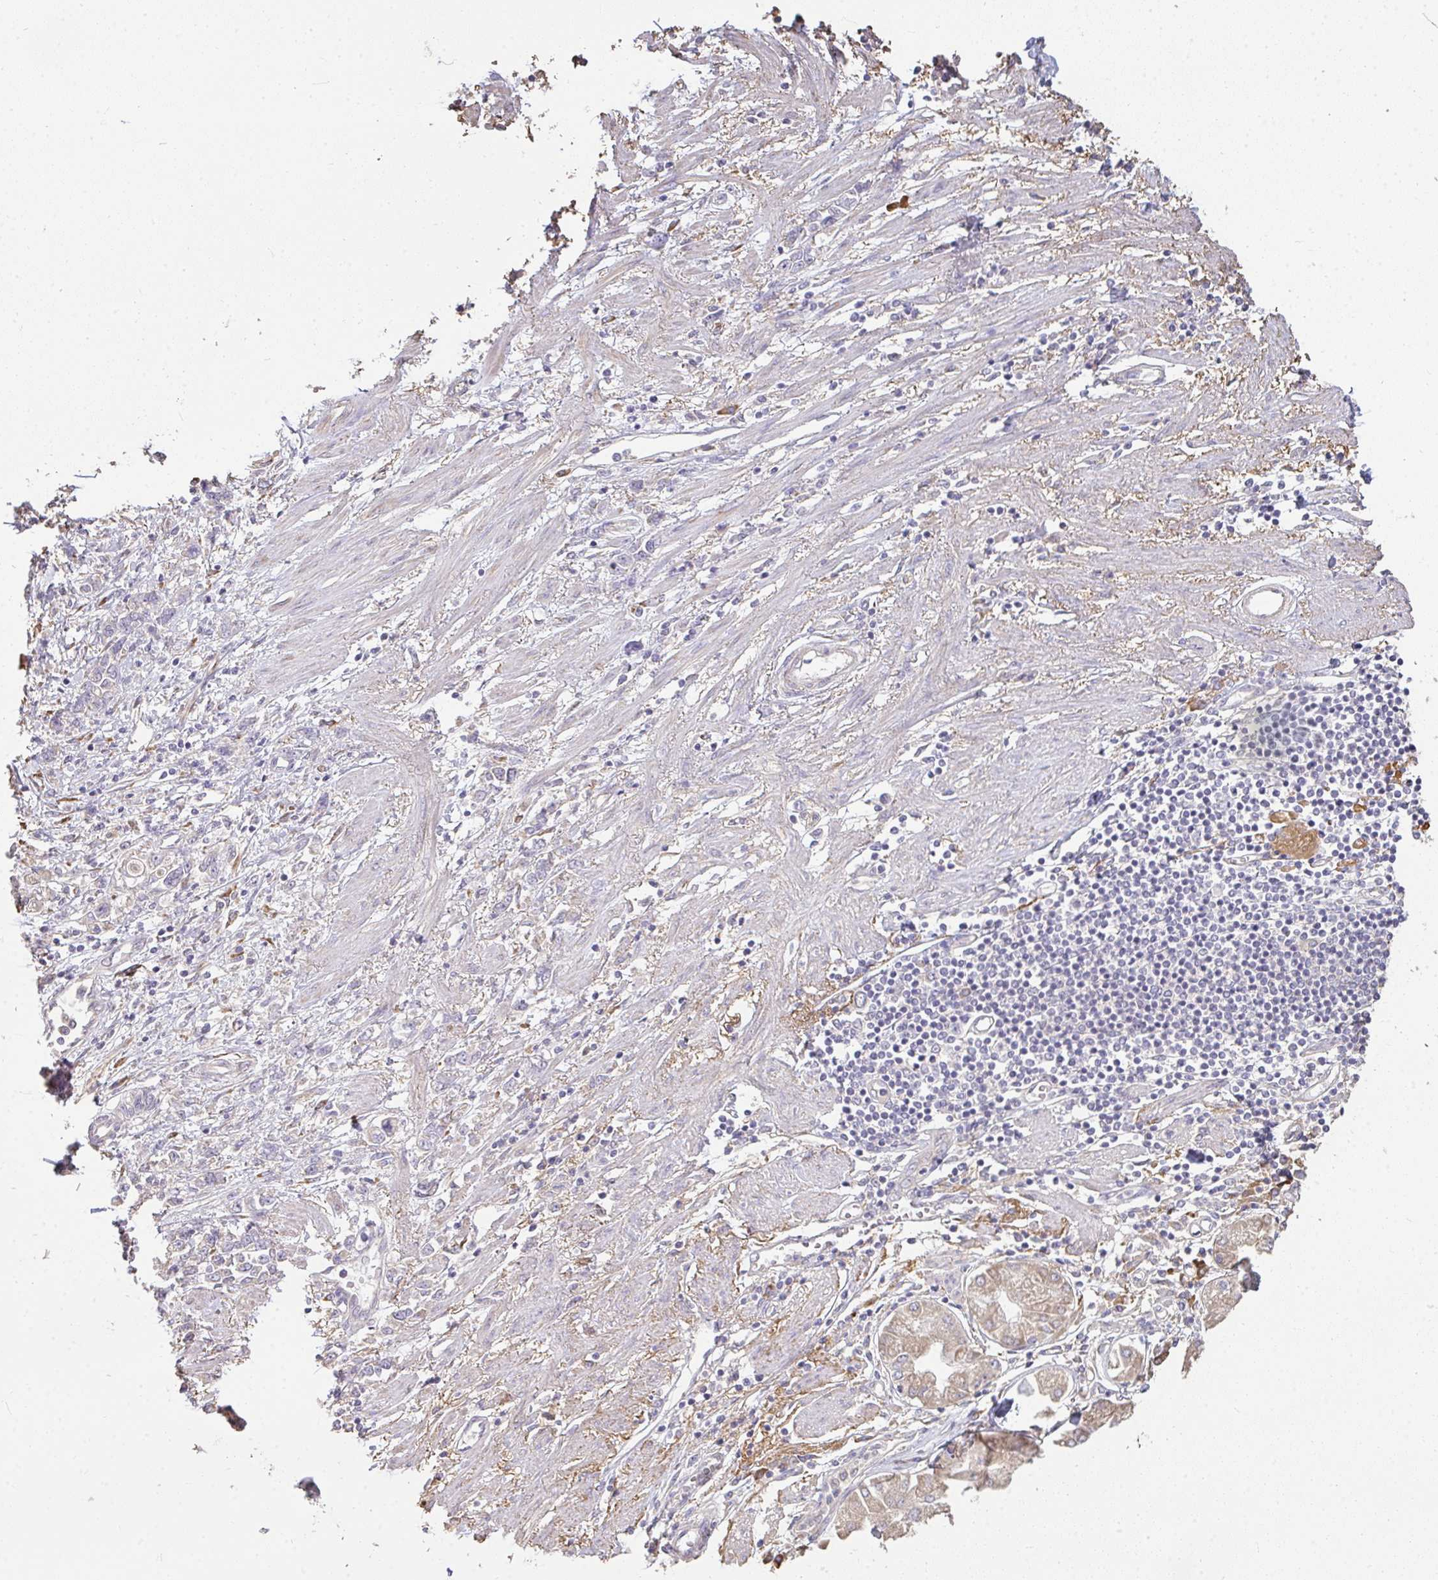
{"staining": {"intensity": "negative", "quantity": "none", "location": "none"}, "tissue": "stomach cancer", "cell_type": "Tumor cells", "image_type": "cancer", "snomed": [{"axis": "morphology", "description": "Adenocarcinoma, NOS"}, {"axis": "topography", "description": "Stomach"}], "caption": "Immunohistochemical staining of human stomach cancer demonstrates no significant staining in tumor cells.", "gene": "BRINP3", "patient": {"sex": "female", "age": 76}}